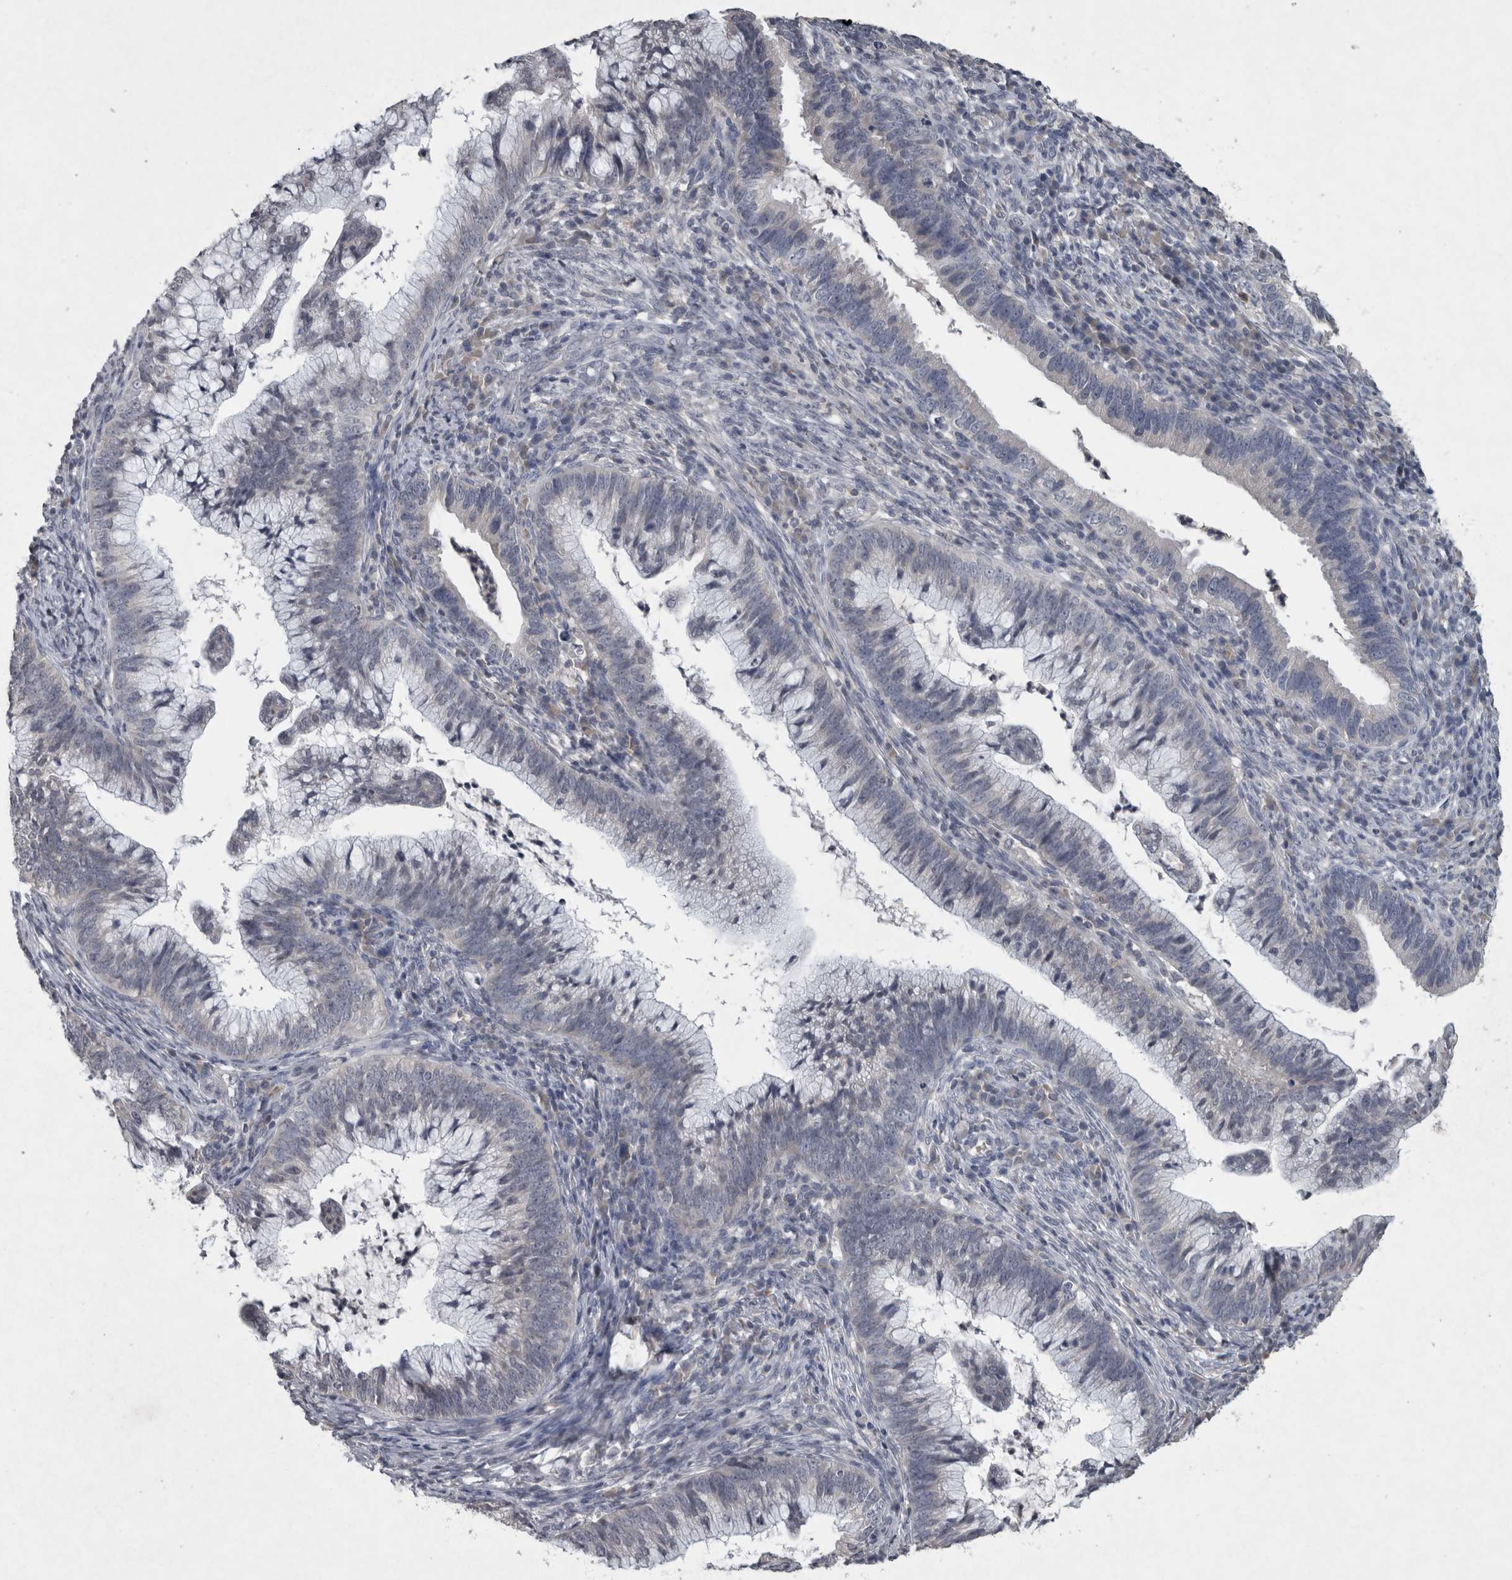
{"staining": {"intensity": "negative", "quantity": "none", "location": "none"}, "tissue": "cervical cancer", "cell_type": "Tumor cells", "image_type": "cancer", "snomed": [{"axis": "morphology", "description": "Adenocarcinoma, NOS"}, {"axis": "topography", "description": "Cervix"}], "caption": "An IHC photomicrograph of cervical cancer is shown. There is no staining in tumor cells of cervical cancer.", "gene": "WNT7A", "patient": {"sex": "female", "age": 36}}